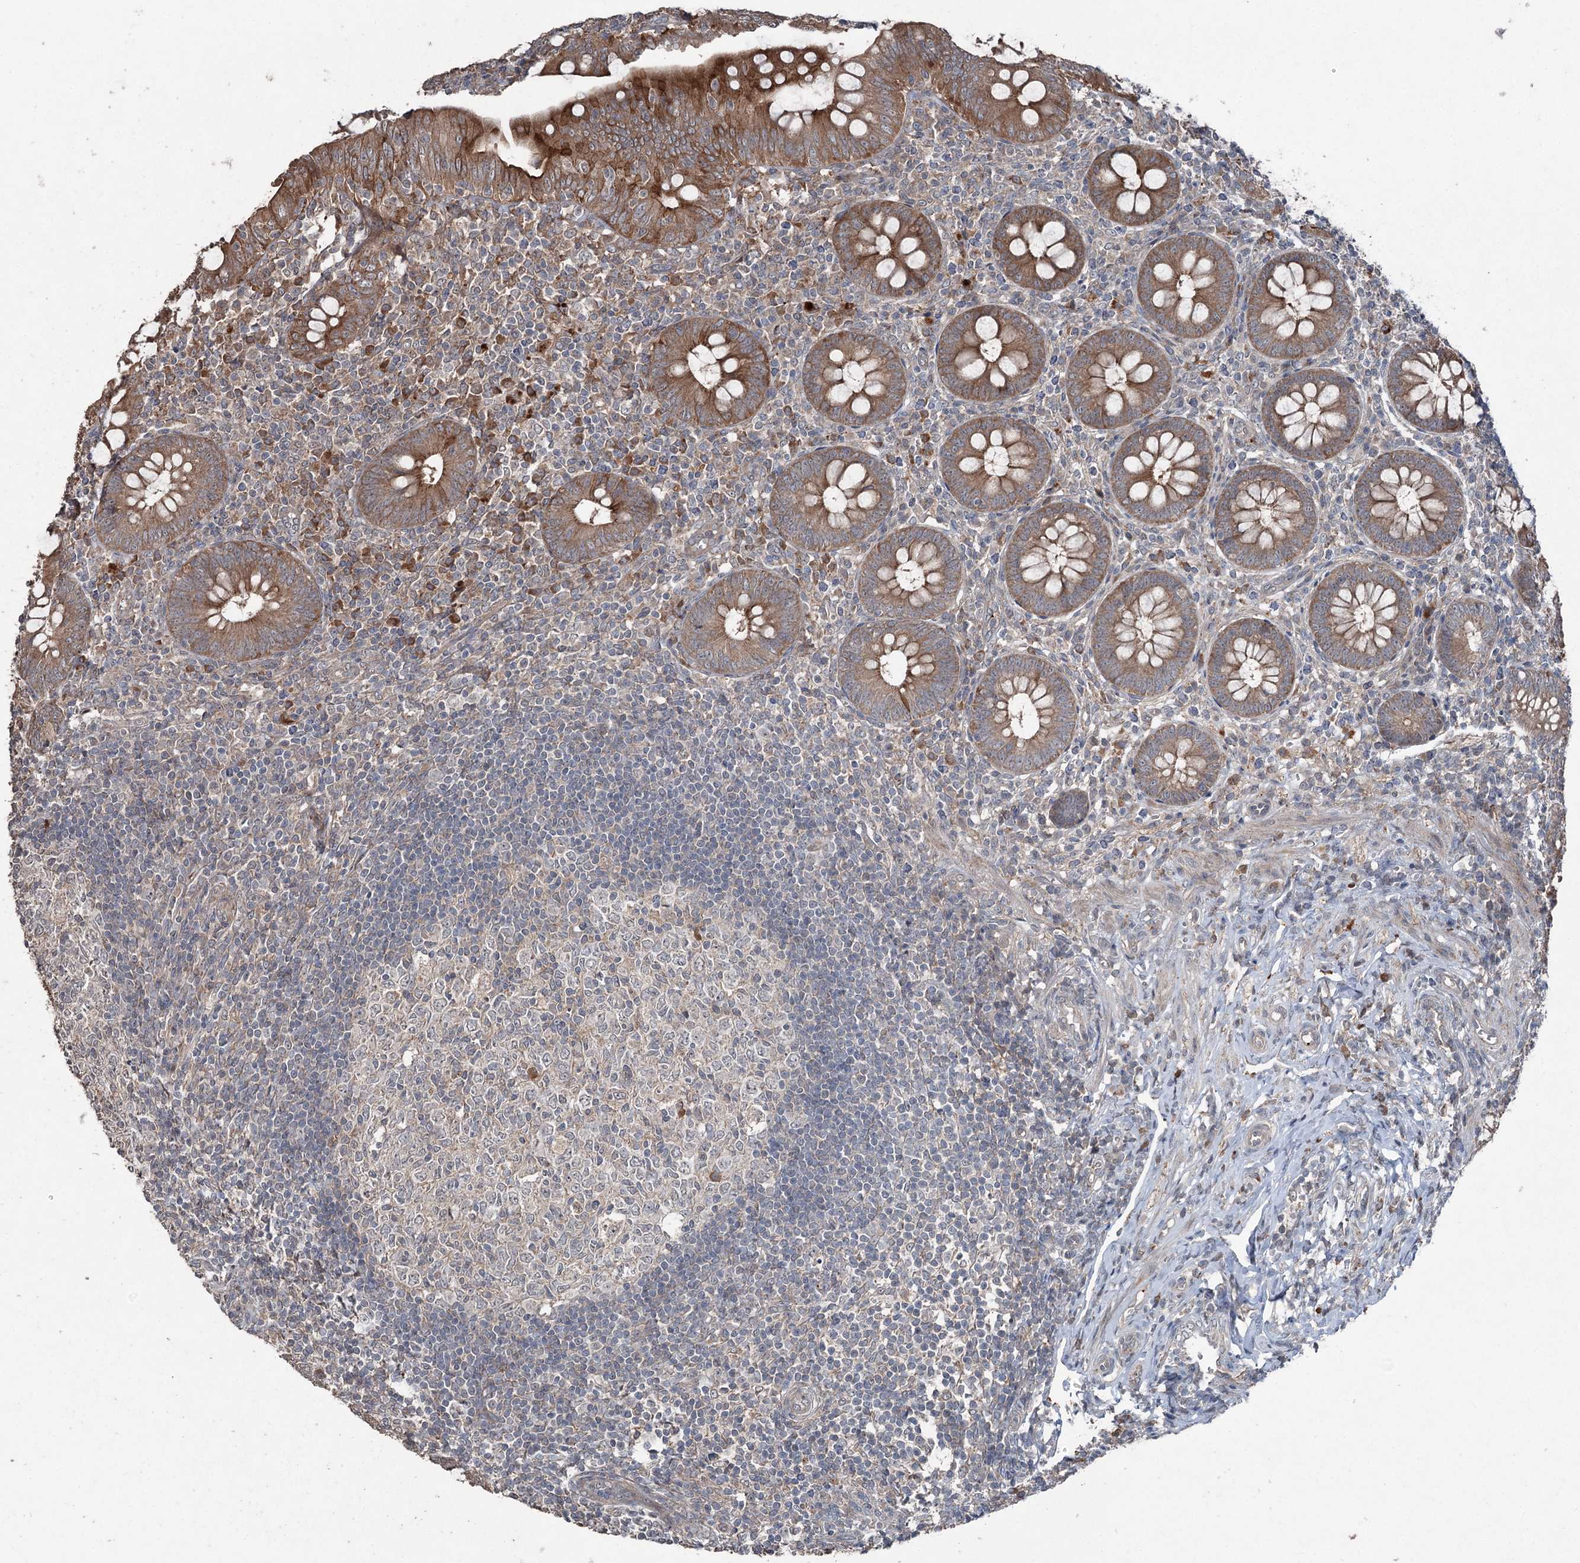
{"staining": {"intensity": "moderate", "quantity": ">75%", "location": "cytoplasmic/membranous"}, "tissue": "appendix", "cell_type": "Glandular cells", "image_type": "normal", "snomed": [{"axis": "morphology", "description": "Normal tissue, NOS"}, {"axis": "topography", "description": "Appendix"}], "caption": "IHC of normal appendix displays medium levels of moderate cytoplasmic/membranous staining in about >75% of glandular cells.", "gene": "MAPK8IP2", "patient": {"sex": "male", "age": 14}}